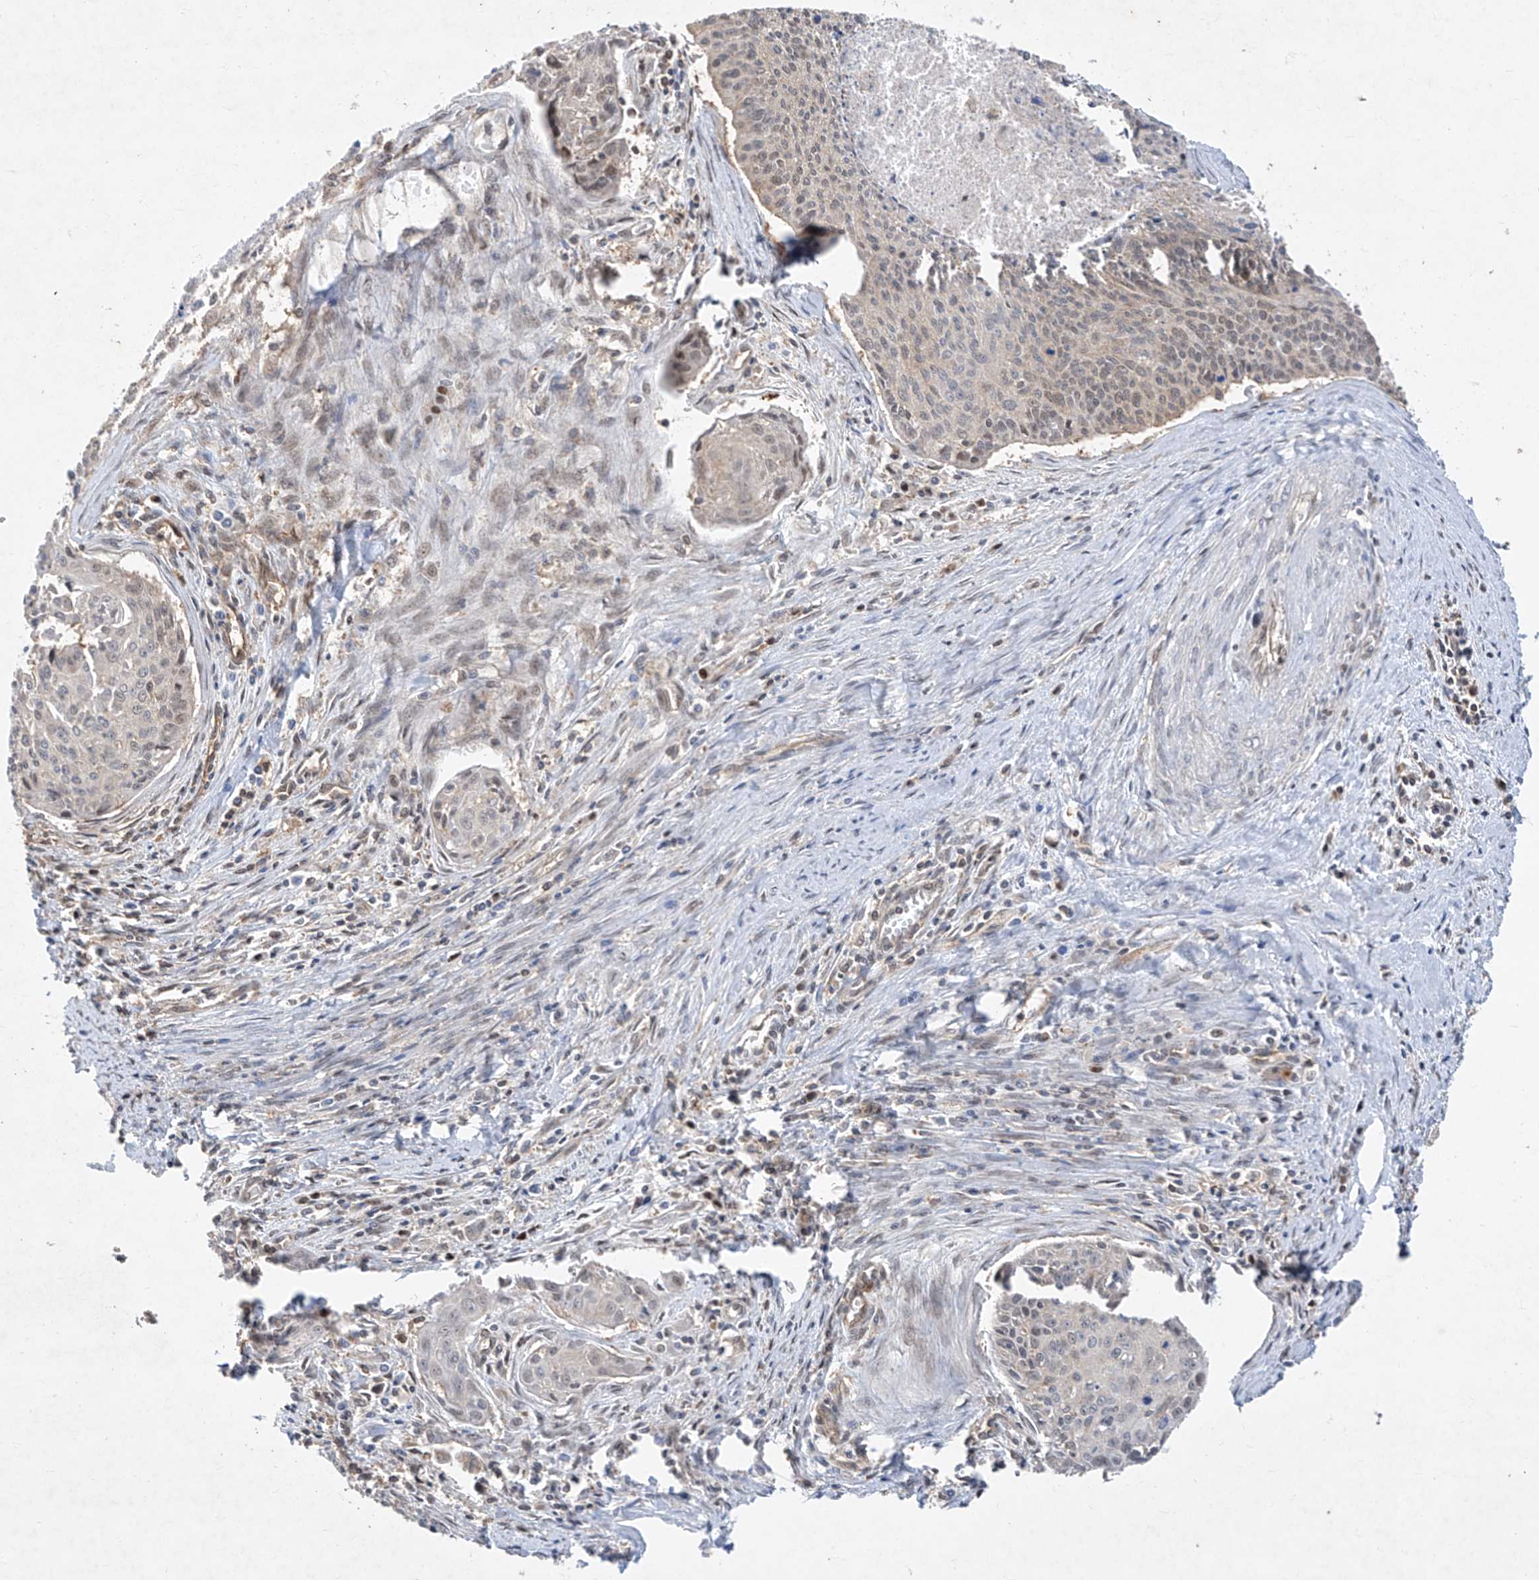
{"staining": {"intensity": "negative", "quantity": "none", "location": "none"}, "tissue": "cervical cancer", "cell_type": "Tumor cells", "image_type": "cancer", "snomed": [{"axis": "morphology", "description": "Squamous cell carcinoma, NOS"}, {"axis": "topography", "description": "Cervix"}], "caption": "Photomicrograph shows no protein positivity in tumor cells of squamous cell carcinoma (cervical) tissue. (DAB immunohistochemistry visualized using brightfield microscopy, high magnification).", "gene": "ZNF358", "patient": {"sex": "female", "age": 55}}